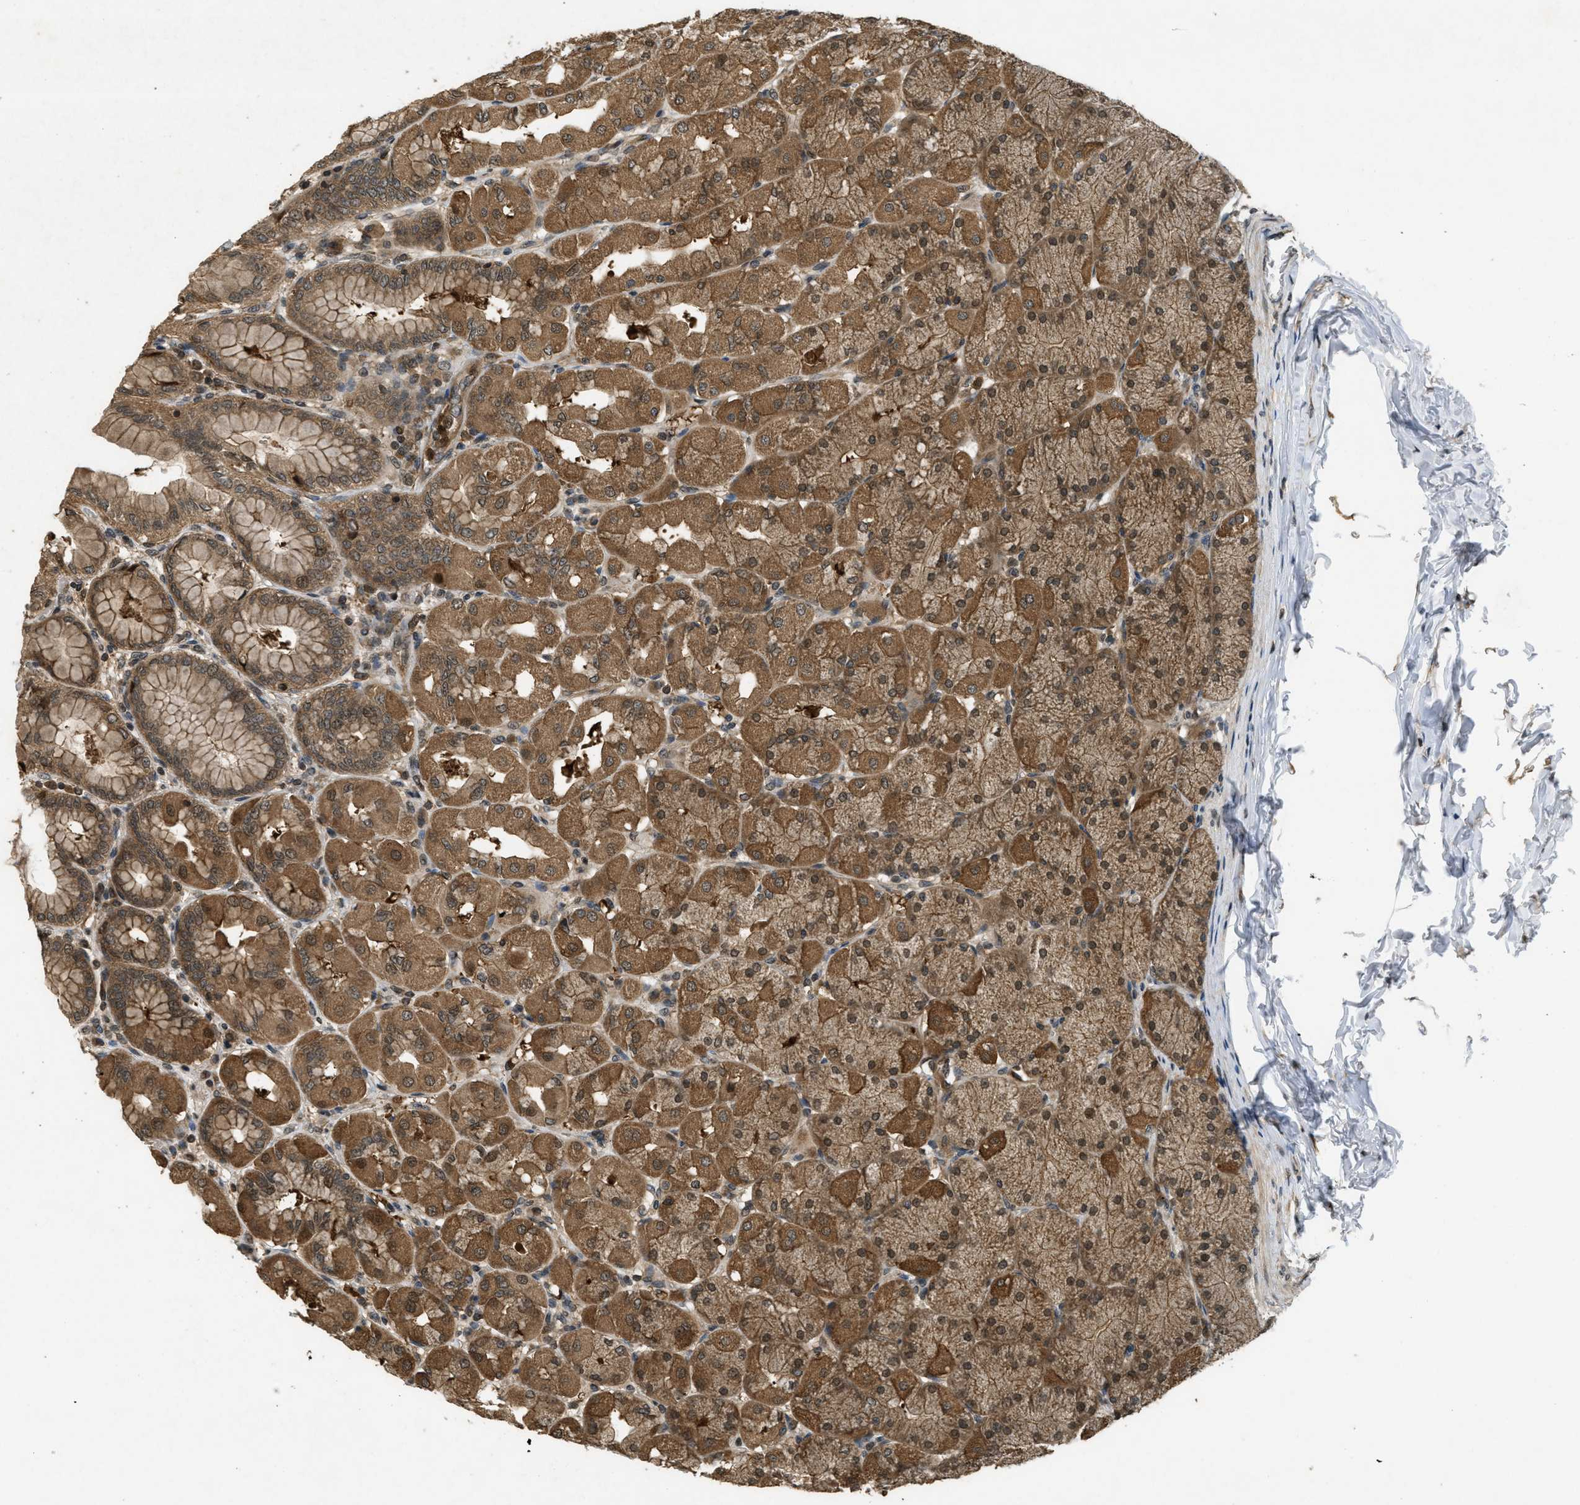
{"staining": {"intensity": "strong", "quantity": ">75%", "location": "cytoplasmic/membranous,nuclear"}, "tissue": "stomach", "cell_type": "Glandular cells", "image_type": "normal", "snomed": [{"axis": "morphology", "description": "Normal tissue, NOS"}, {"axis": "topography", "description": "Stomach, upper"}], "caption": "Immunohistochemical staining of normal human stomach displays strong cytoplasmic/membranous,nuclear protein expression in approximately >75% of glandular cells.", "gene": "ATG7", "patient": {"sex": "female", "age": 56}}